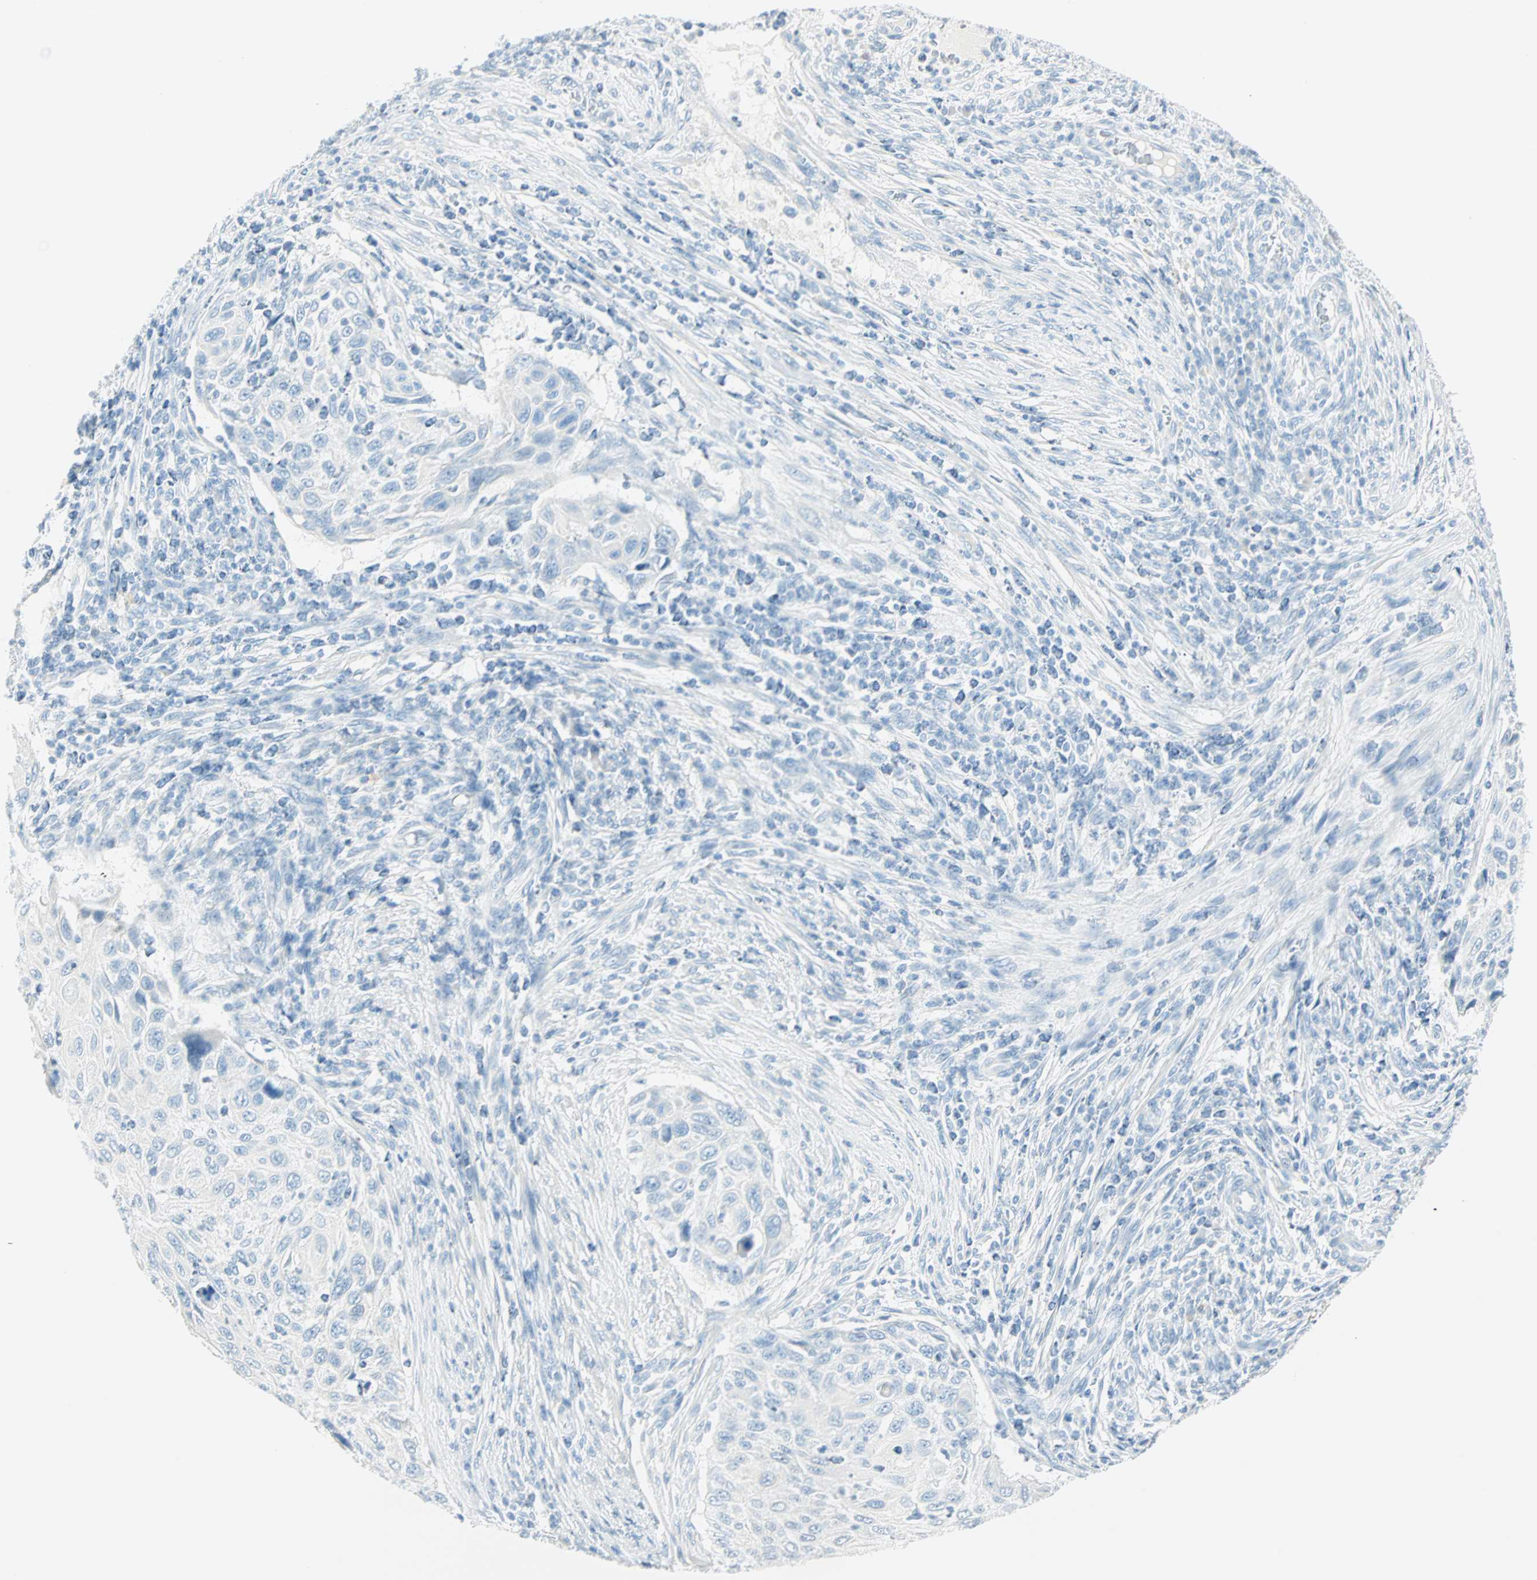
{"staining": {"intensity": "negative", "quantity": "none", "location": "none"}, "tissue": "cervical cancer", "cell_type": "Tumor cells", "image_type": "cancer", "snomed": [{"axis": "morphology", "description": "Squamous cell carcinoma, NOS"}, {"axis": "topography", "description": "Cervix"}], "caption": "A histopathology image of cervical squamous cell carcinoma stained for a protein exhibits no brown staining in tumor cells.", "gene": "NES", "patient": {"sex": "female", "age": 70}}